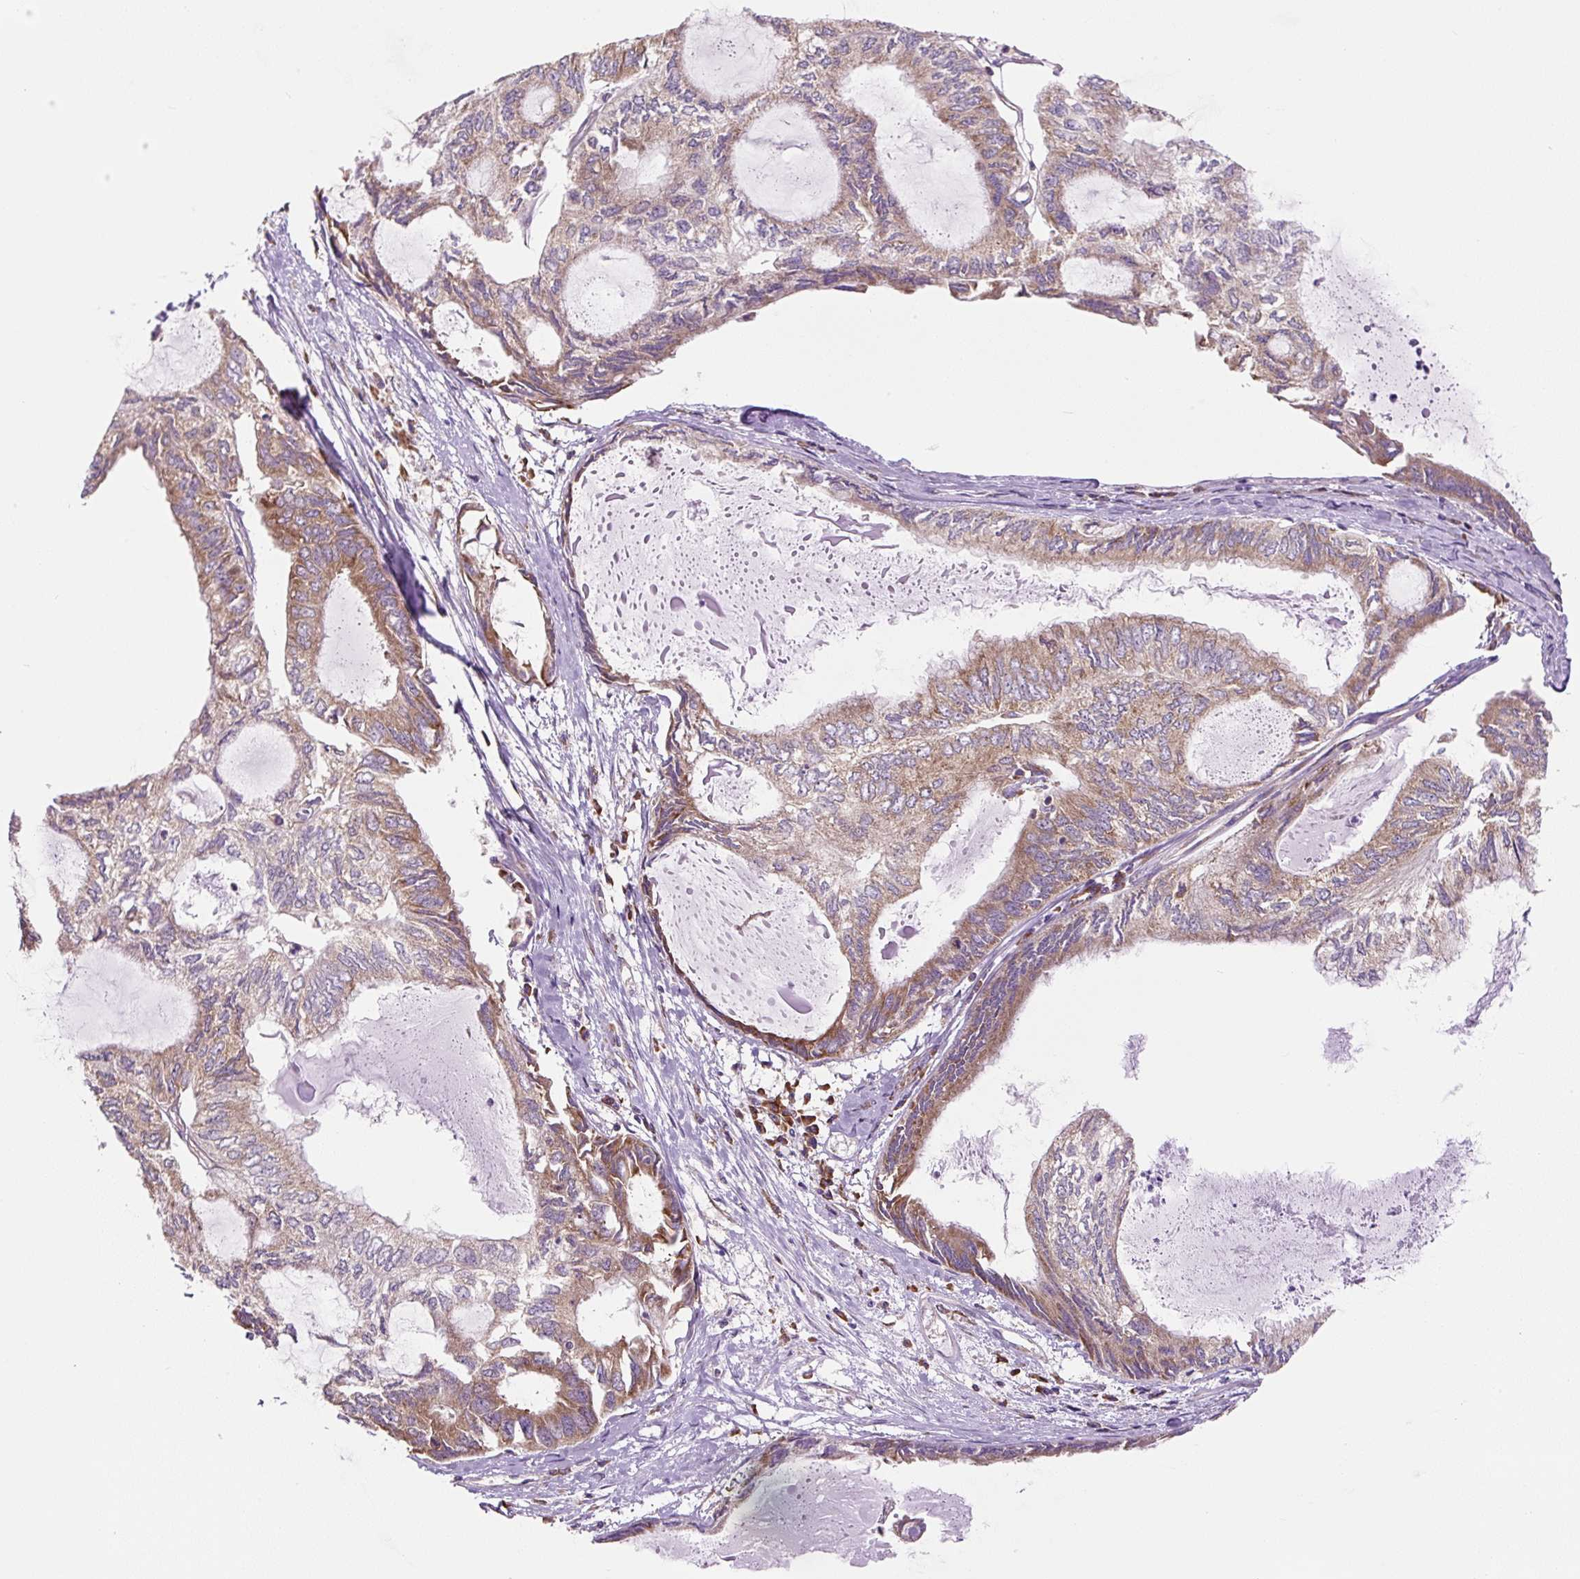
{"staining": {"intensity": "moderate", "quantity": ">75%", "location": "cytoplasmic/membranous"}, "tissue": "endometrial cancer", "cell_type": "Tumor cells", "image_type": "cancer", "snomed": [{"axis": "morphology", "description": "Adenocarcinoma, NOS"}, {"axis": "topography", "description": "Endometrium"}], "caption": "Immunohistochemistry of adenocarcinoma (endometrial) shows medium levels of moderate cytoplasmic/membranous positivity in about >75% of tumor cells.", "gene": "RPS23", "patient": {"sex": "female", "age": 80}}